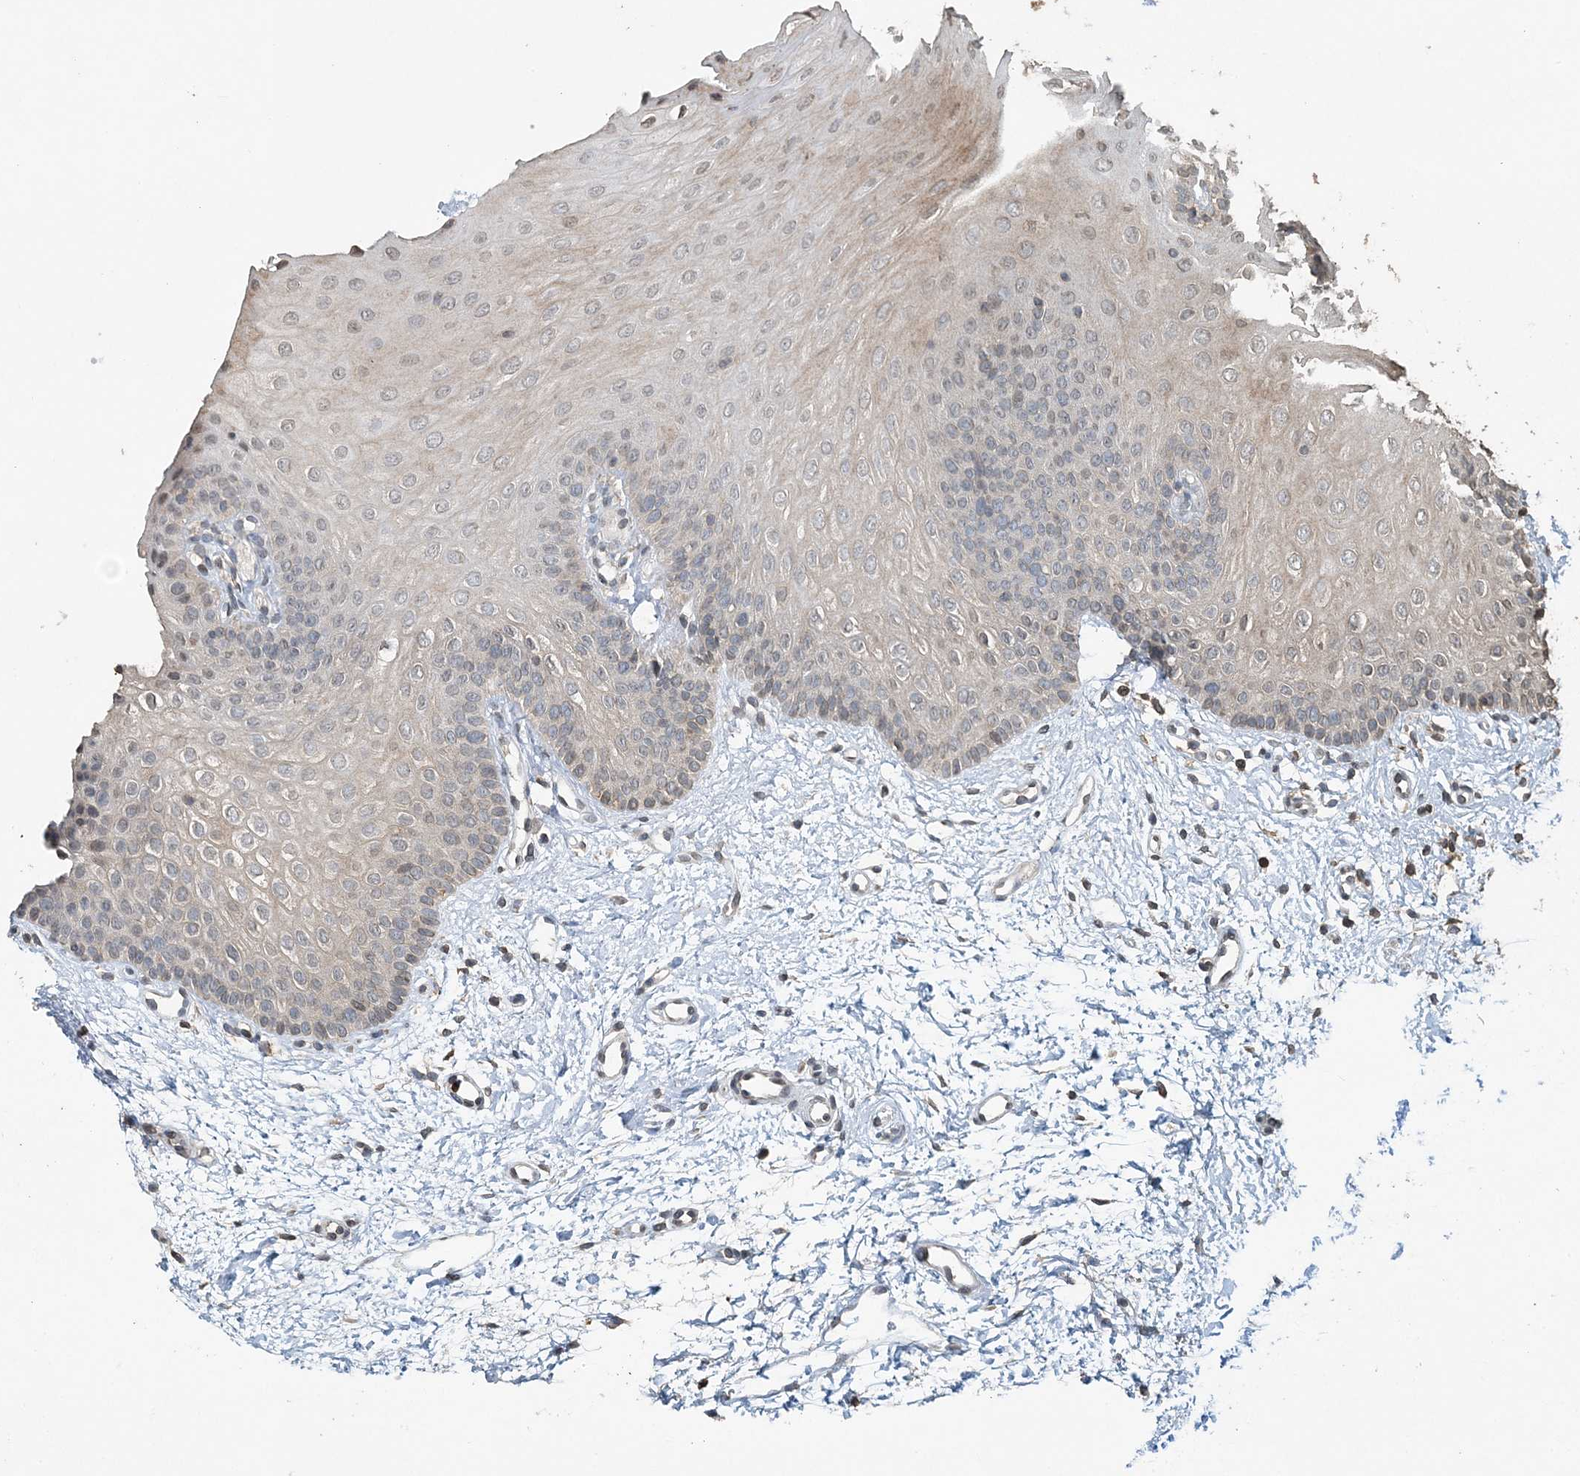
{"staining": {"intensity": "negative", "quantity": "none", "location": "none"}, "tissue": "oral mucosa", "cell_type": "Squamous epithelial cells", "image_type": "normal", "snomed": [{"axis": "morphology", "description": "Normal tissue, NOS"}, {"axis": "topography", "description": "Oral tissue"}], "caption": "An immunohistochemistry photomicrograph of benign oral mucosa is shown. There is no staining in squamous epithelial cells of oral mucosa.", "gene": "FAM110A", "patient": {"sex": "female", "age": 68}}